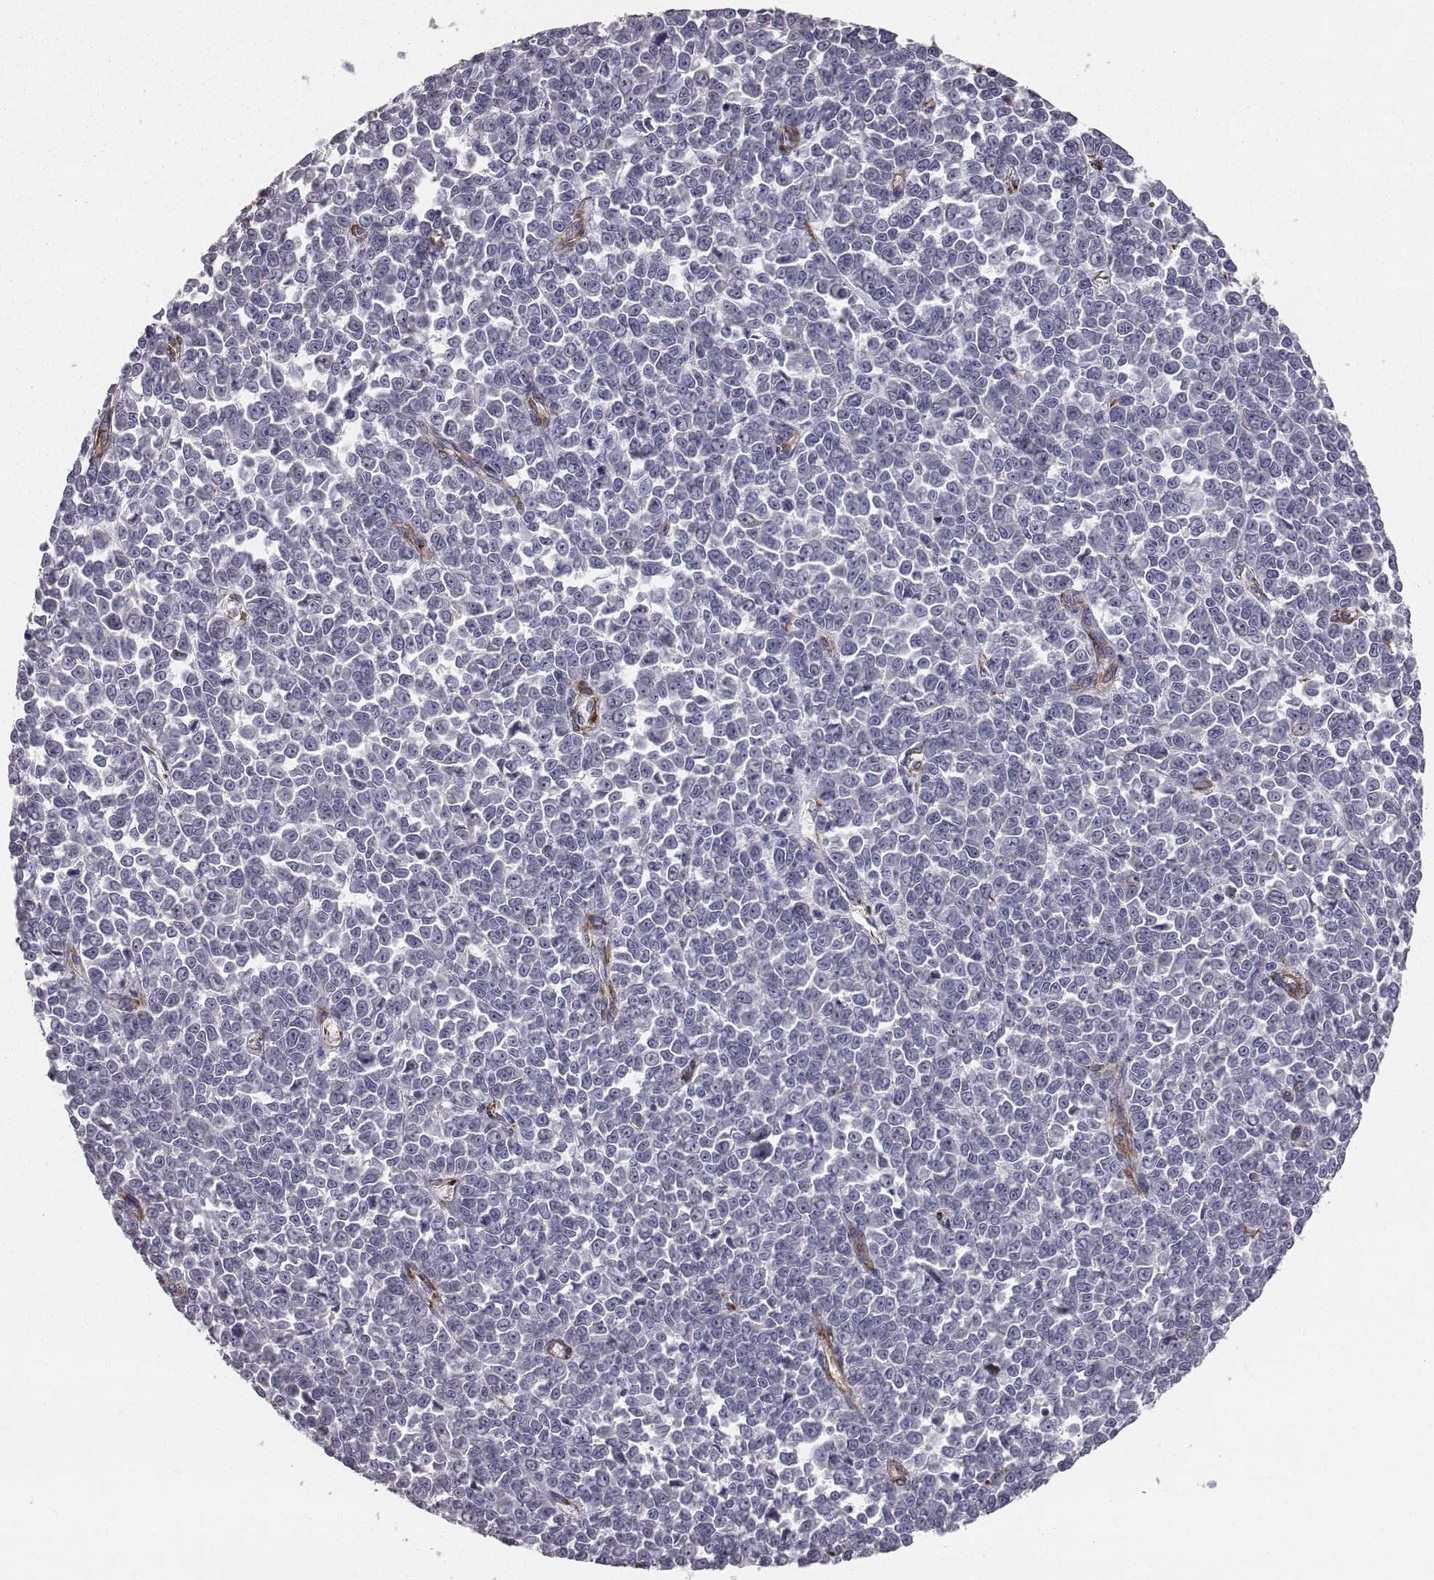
{"staining": {"intensity": "negative", "quantity": "none", "location": "none"}, "tissue": "melanoma", "cell_type": "Tumor cells", "image_type": "cancer", "snomed": [{"axis": "morphology", "description": "Malignant melanoma, NOS"}, {"axis": "topography", "description": "Skin"}], "caption": "Immunohistochemical staining of melanoma shows no significant positivity in tumor cells.", "gene": "PRKCZ", "patient": {"sex": "female", "age": 95}}